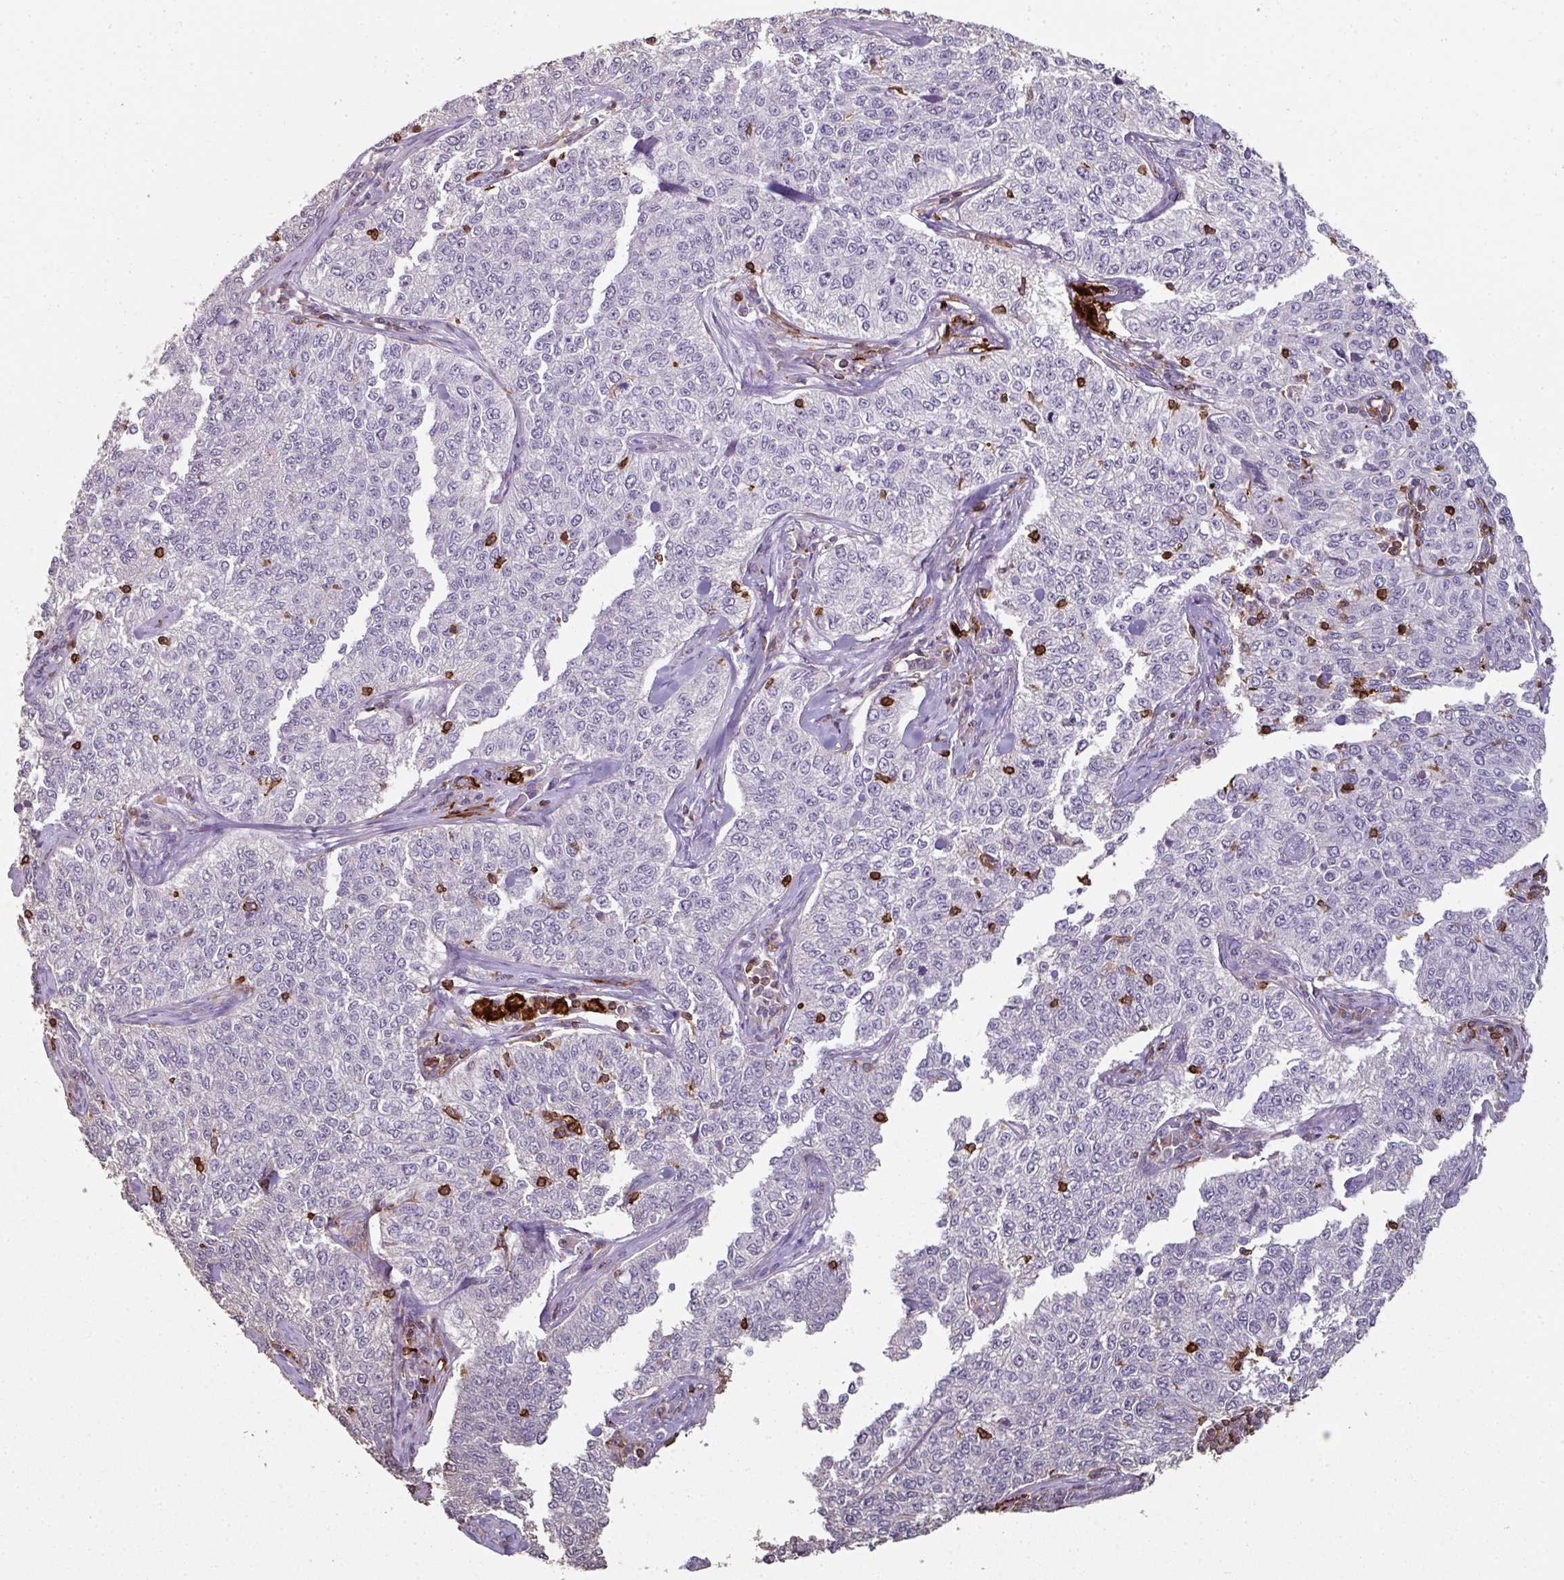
{"staining": {"intensity": "negative", "quantity": "none", "location": "none"}, "tissue": "cervical cancer", "cell_type": "Tumor cells", "image_type": "cancer", "snomed": [{"axis": "morphology", "description": "Squamous cell carcinoma, NOS"}, {"axis": "topography", "description": "Cervix"}], "caption": "Immunohistochemistry (IHC) histopathology image of neoplastic tissue: human cervical cancer stained with DAB exhibits no significant protein expression in tumor cells.", "gene": "OLFML2B", "patient": {"sex": "female", "age": 35}}